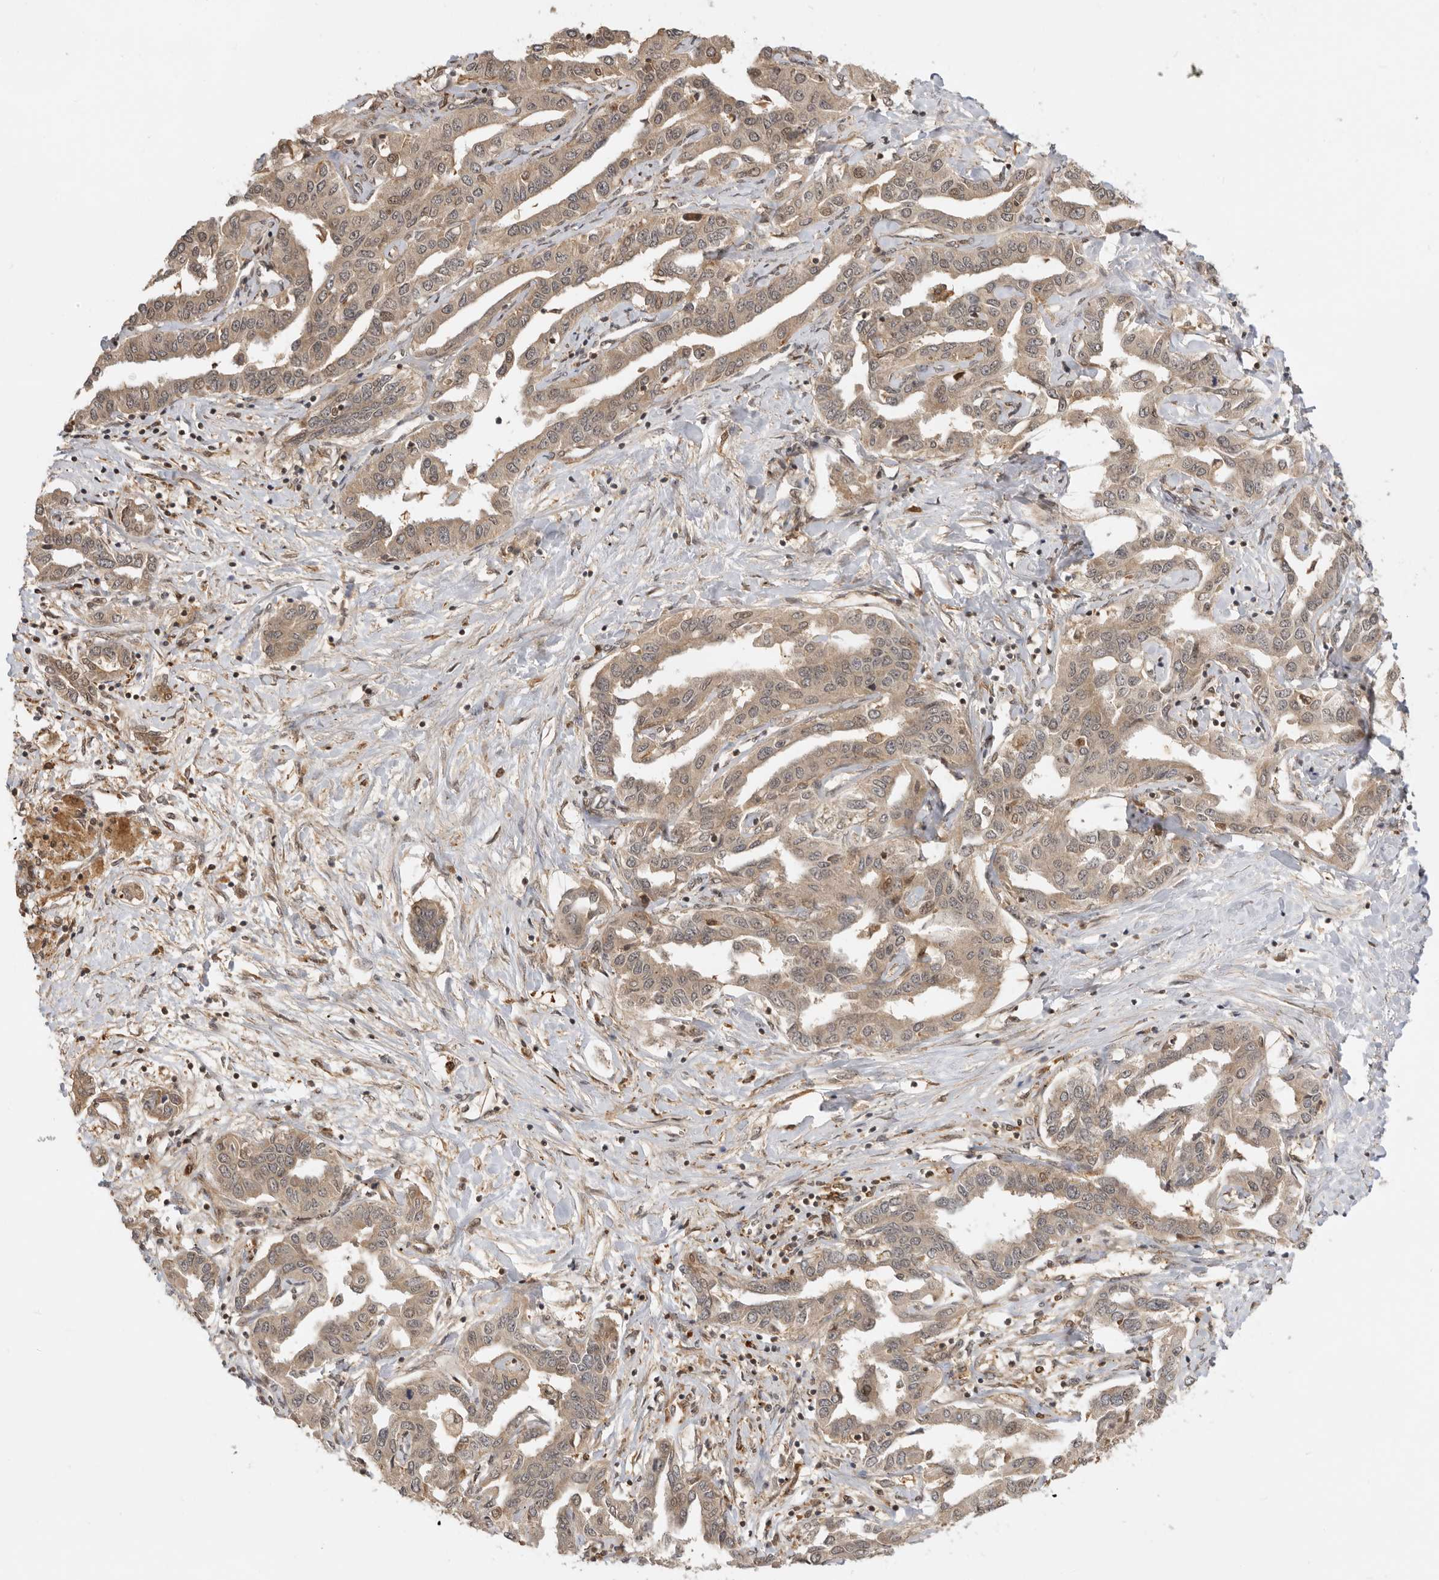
{"staining": {"intensity": "weak", "quantity": ">75%", "location": "cytoplasmic/membranous"}, "tissue": "liver cancer", "cell_type": "Tumor cells", "image_type": "cancer", "snomed": [{"axis": "morphology", "description": "Cholangiocarcinoma"}, {"axis": "topography", "description": "Liver"}], "caption": "Tumor cells show low levels of weak cytoplasmic/membranous staining in approximately >75% of cells in human liver cancer.", "gene": "ADPRS", "patient": {"sex": "male", "age": 59}}